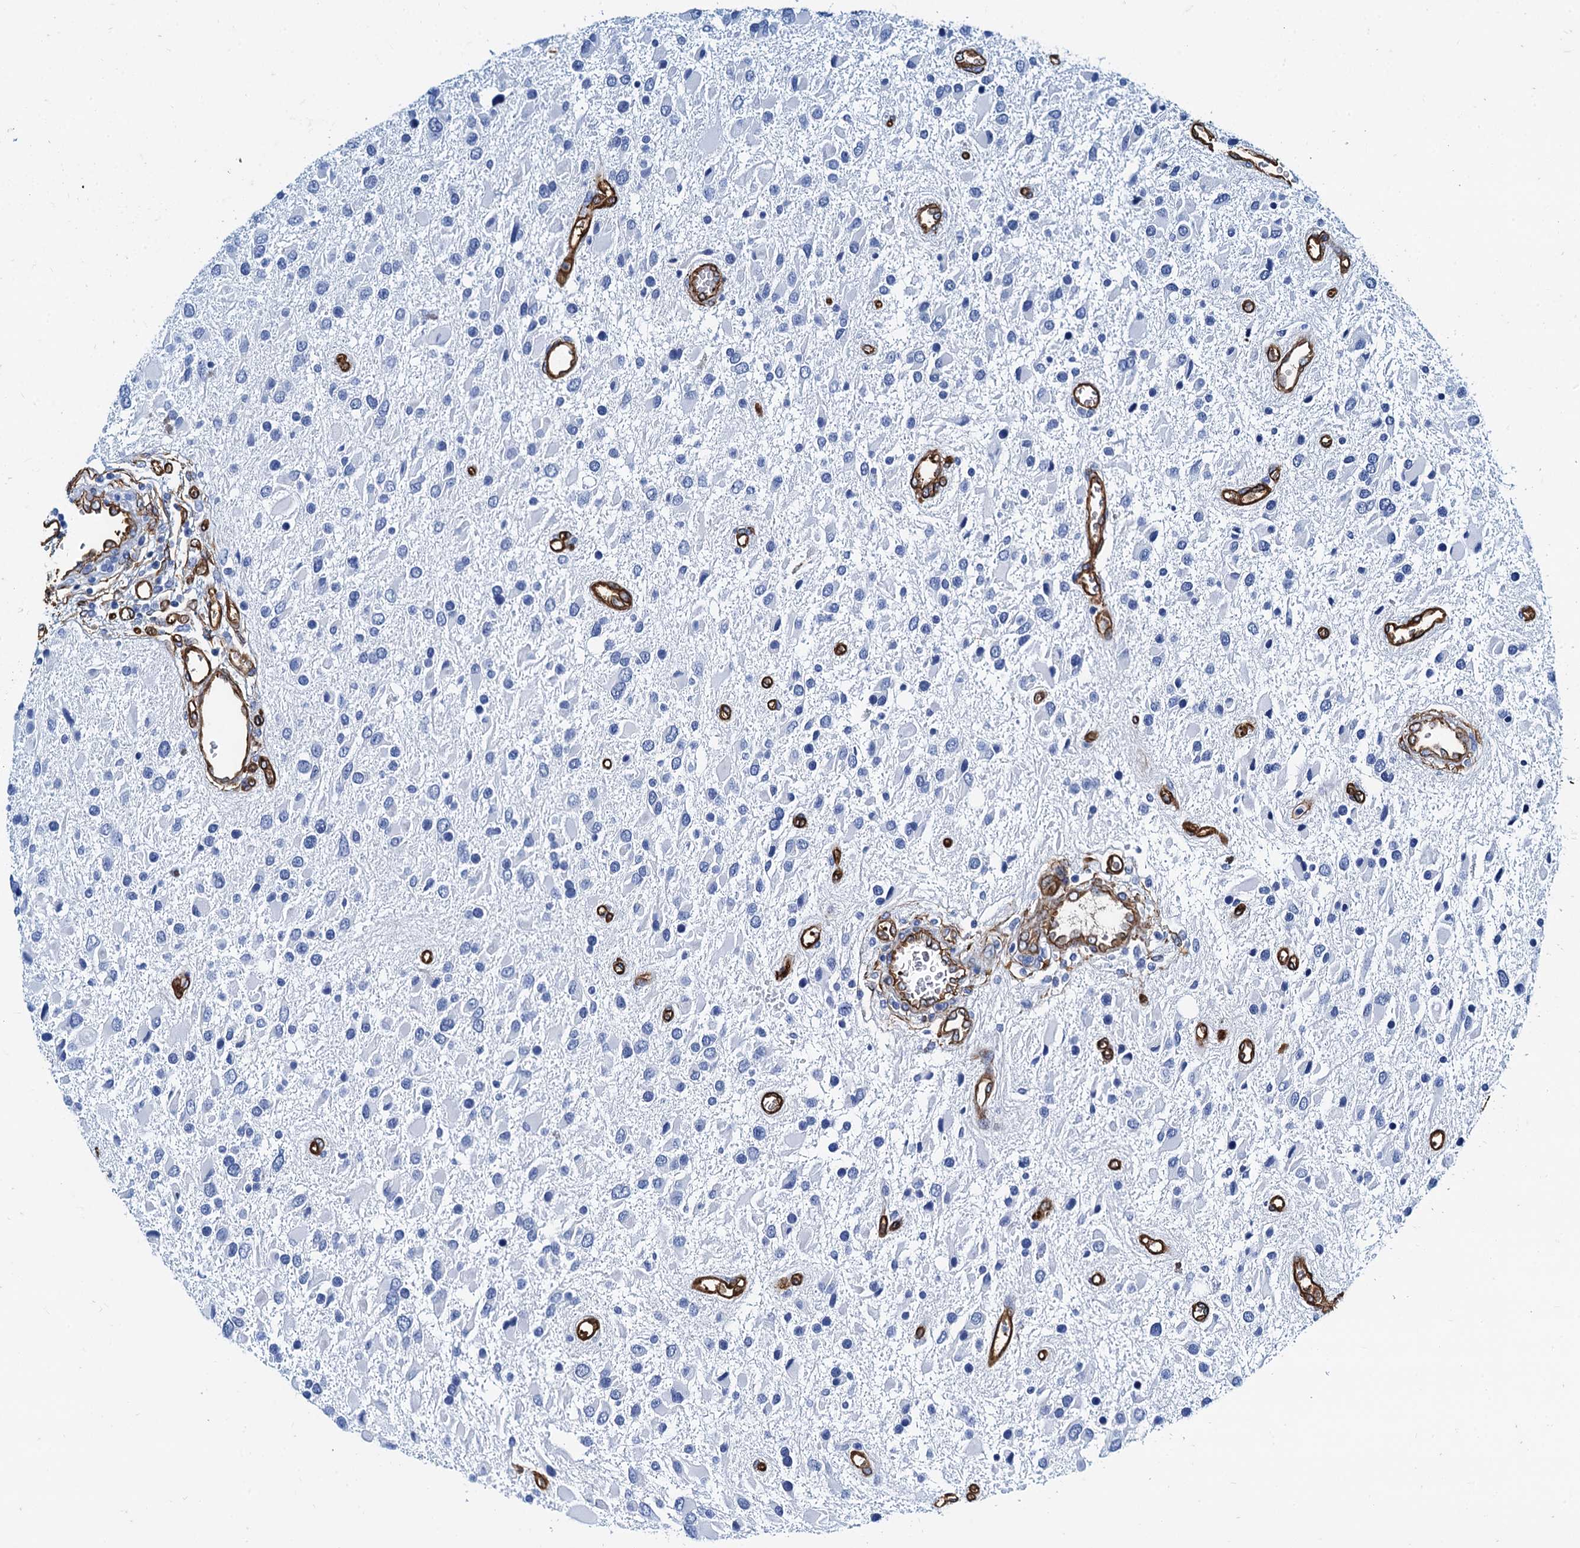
{"staining": {"intensity": "negative", "quantity": "none", "location": "none"}, "tissue": "glioma", "cell_type": "Tumor cells", "image_type": "cancer", "snomed": [{"axis": "morphology", "description": "Glioma, malignant, High grade"}, {"axis": "topography", "description": "Brain"}], "caption": "A photomicrograph of human glioma is negative for staining in tumor cells.", "gene": "CAVIN2", "patient": {"sex": "male", "age": 53}}